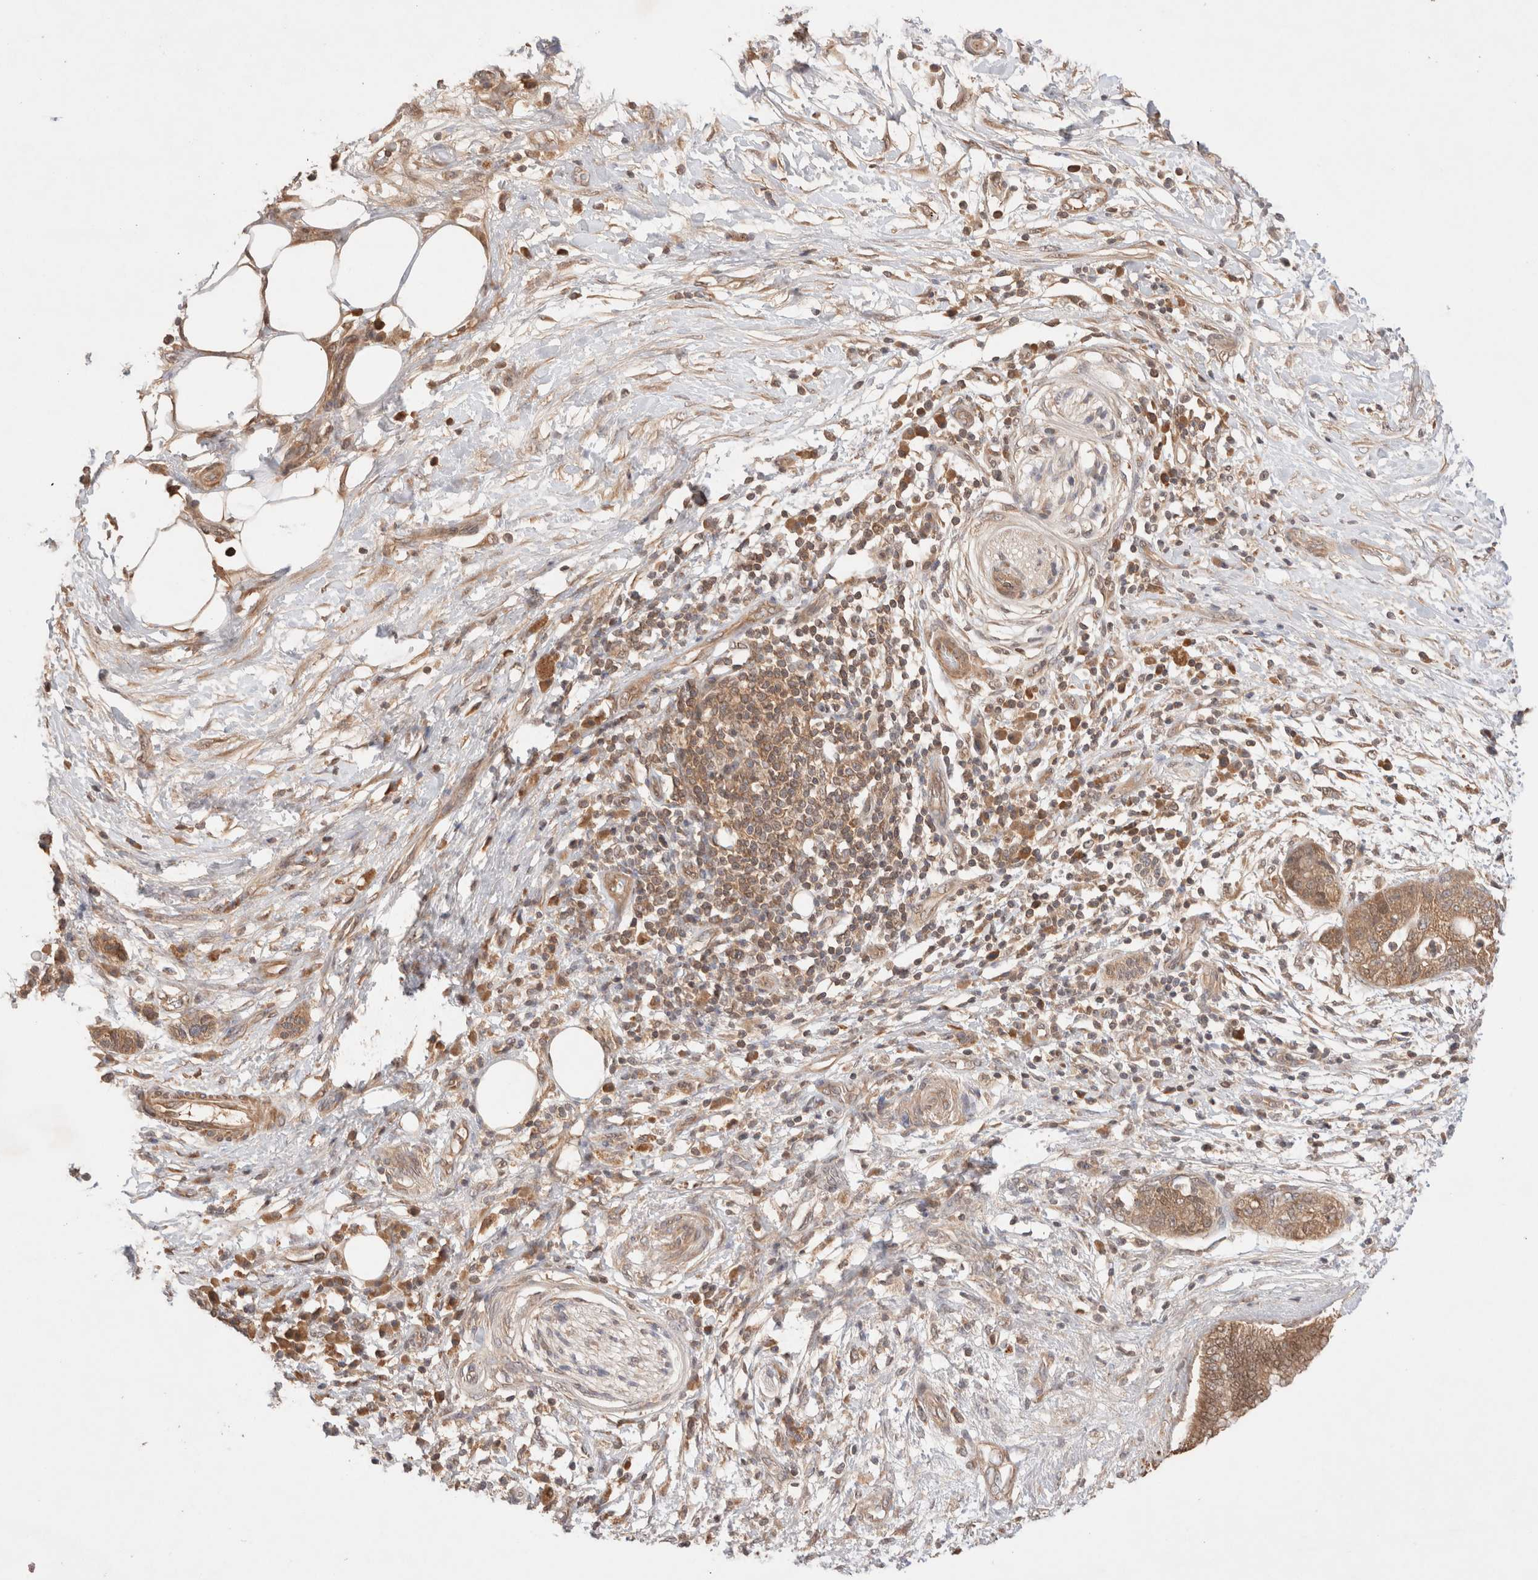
{"staining": {"intensity": "moderate", "quantity": ">75%", "location": "cytoplasmic/membranous"}, "tissue": "pancreatic cancer", "cell_type": "Tumor cells", "image_type": "cancer", "snomed": [{"axis": "morphology", "description": "Adenocarcinoma, NOS"}, {"axis": "topography", "description": "Pancreas"}], "caption": "There is medium levels of moderate cytoplasmic/membranous positivity in tumor cells of adenocarcinoma (pancreatic), as demonstrated by immunohistochemical staining (brown color).", "gene": "CARNMT1", "patient": {"sex": "female", "age": 78}}